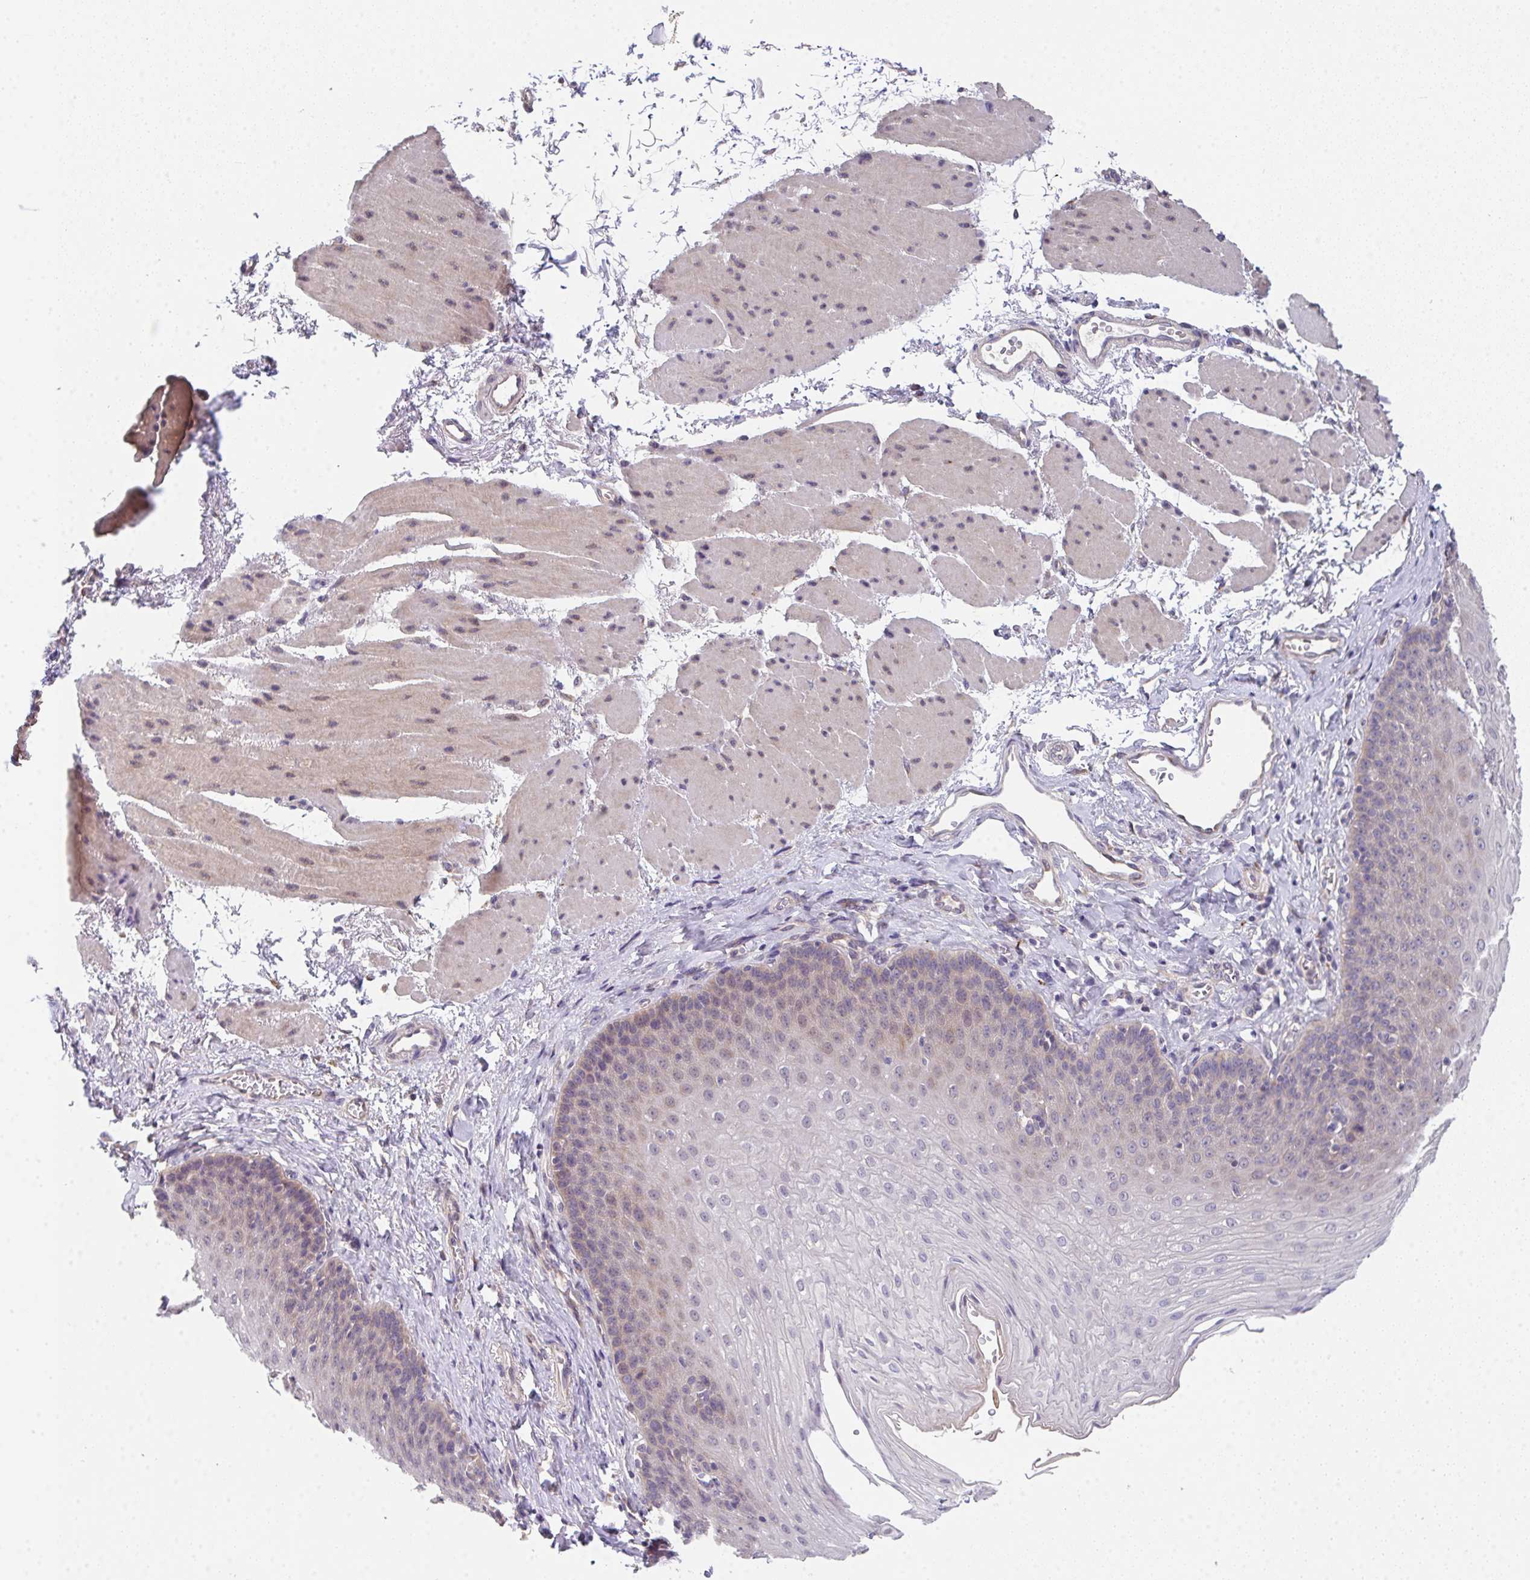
{"staining": {"intensity": "weak", "quantity": "<25%", "location": "cytoplasmic/membranous"}, "tissue": "esophagus", "cell_type": "Squamous epithelial cells", "image_type": "normal", "snomed": [{"axis": "morphology", "description": "Normal tissue, NOS"}, {"axis": "topography", "description": "Esophagus"}], "caption": "A high-resolution photomicrograph shows immunohistochemistry staining of normal esophagus, which exhibits no significant positivity in squamous epithelial cells.", "gene": "TSPAN31", "patient": {"sex": "female", "age": 81}}